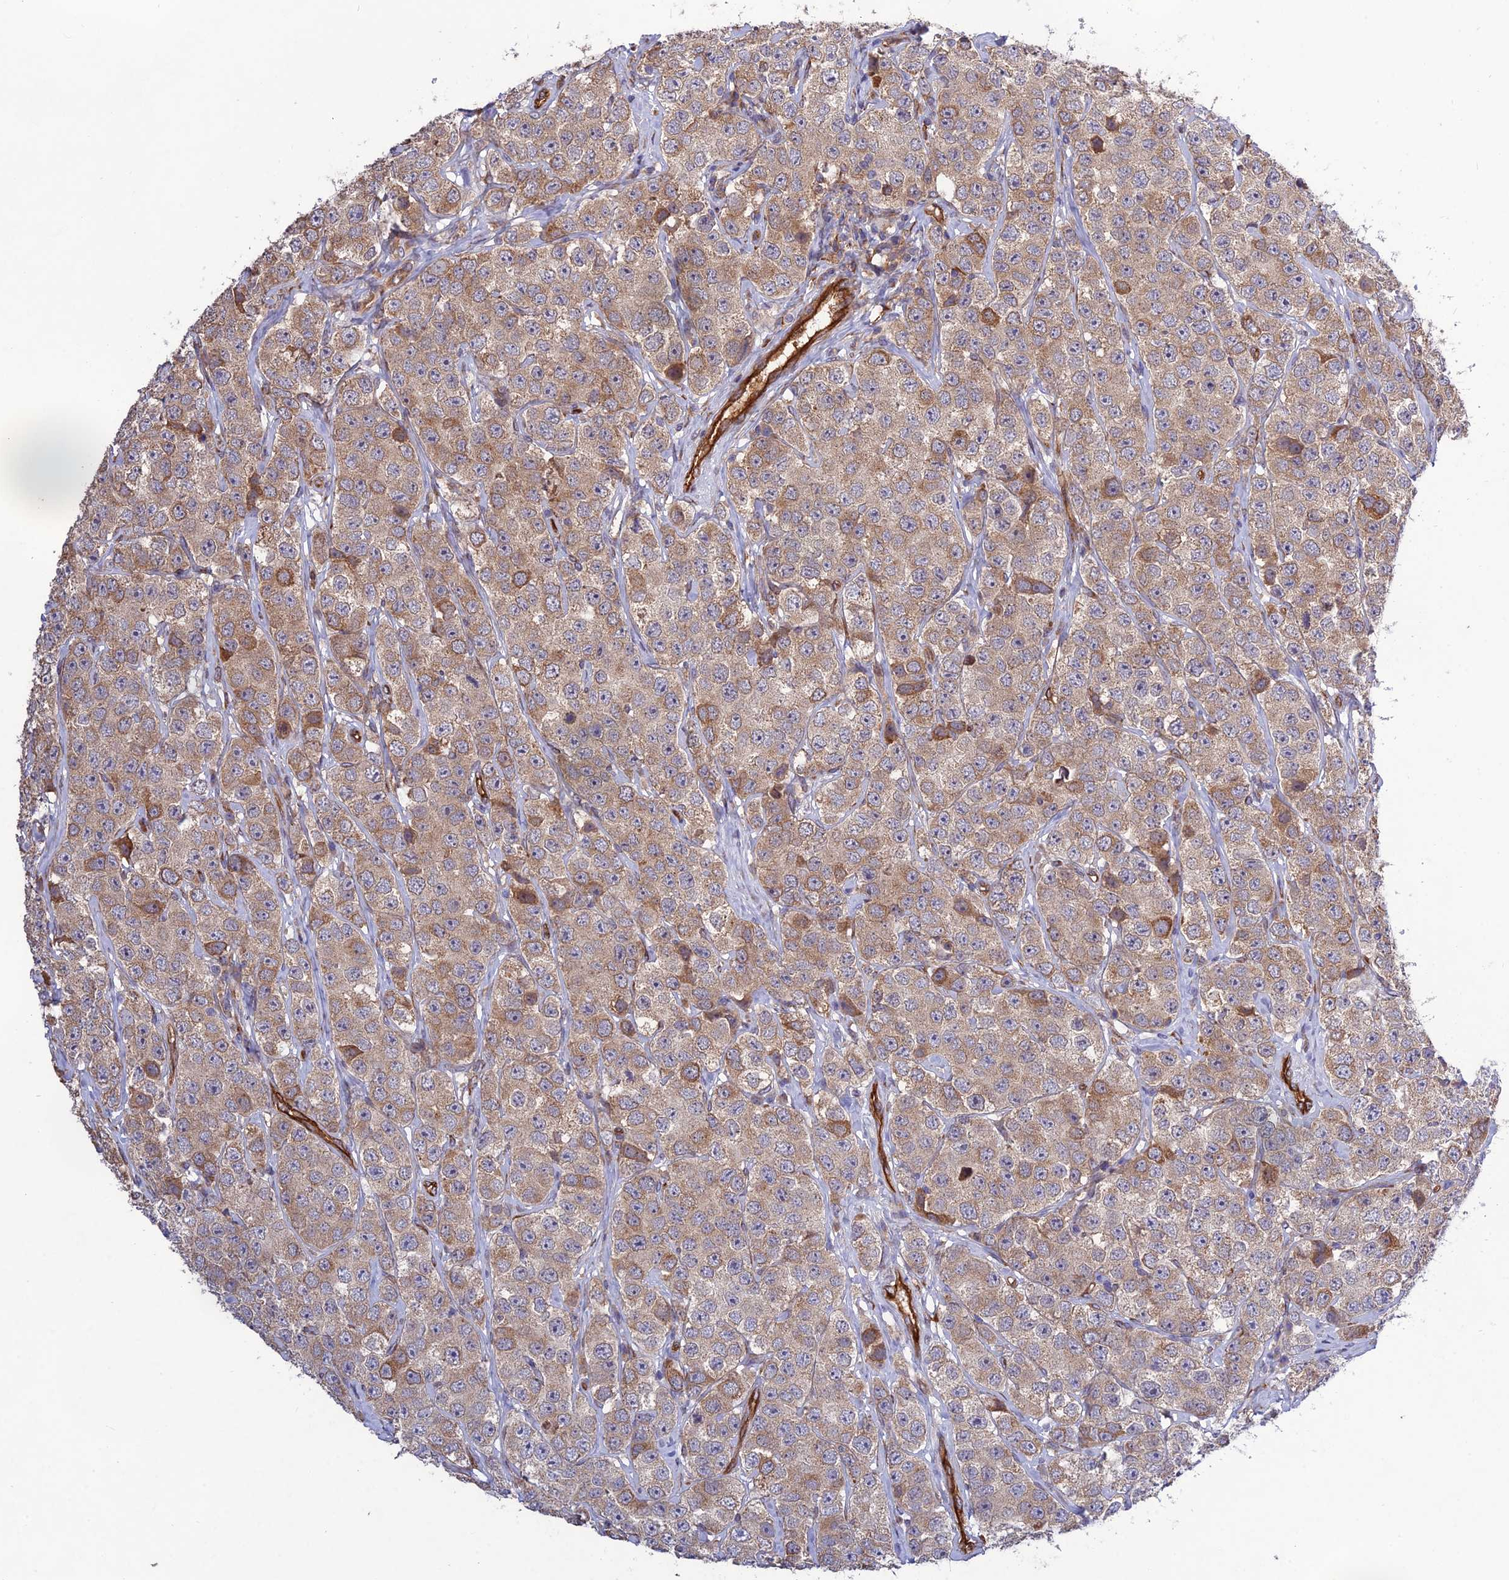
{"staining": {"intensity": "weak", "quantity": ">75%", "location": "cytoplasmic/membranous"}, "tissue": "testis cancer", "cell_type": "Tumor cells", "image_type": "cancer", "snomed": [{"axis": "morphology", "description": "Seminoma, NOS"}, {"axis": "topography", "description": "Testis"}], "caption": "About >75% of tumor cells in testis cancer (seminoma) show weak cytoplasmic/membranous protein positivity as visualized by brown immunohistochemical staining.", "gene": "CRTAP", "patient": {"sex": "male", "age": 28}}